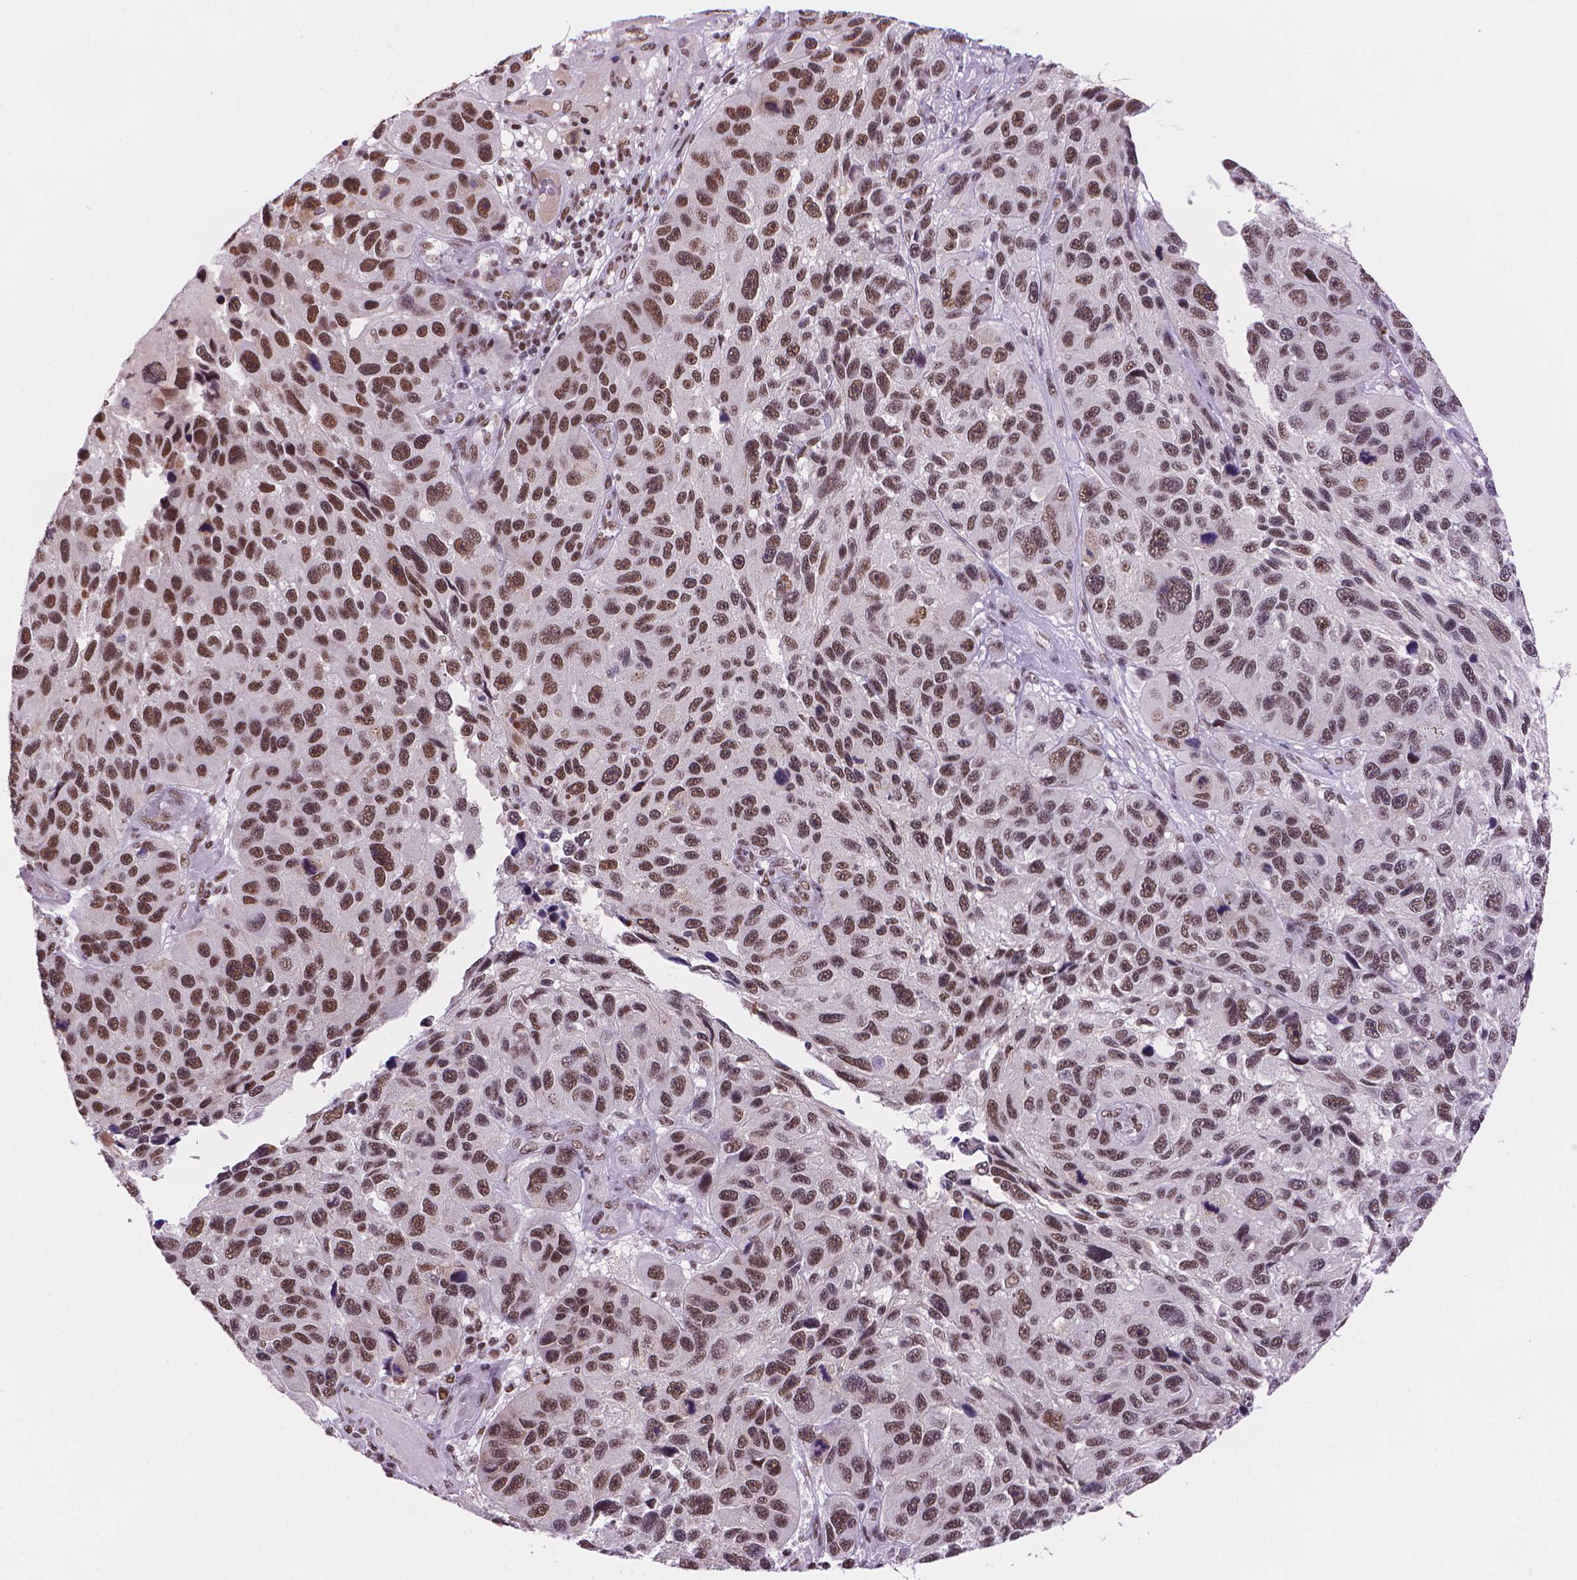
{"staining": {"intensity": "moderate", "quantity": ">75%", "location": "nuclear"}, "tissue": "melanoma", "cell_type": "Tumor cells", "image_type": "cancer", "snomed": [{"axis": "morphology", "description": "Malignant melanoma, NOS"}, {"axis": "topography", "description": "Skin"}], "caption": "Tumor cells reveal medium levels of moderate nuclear positivity in approximately >75% of cells in human melanoma. (DAB IHC with brightfield microscopy, high magnification).", "gene": "RPA4", "patient": {"sex": "male", "age": 53}}